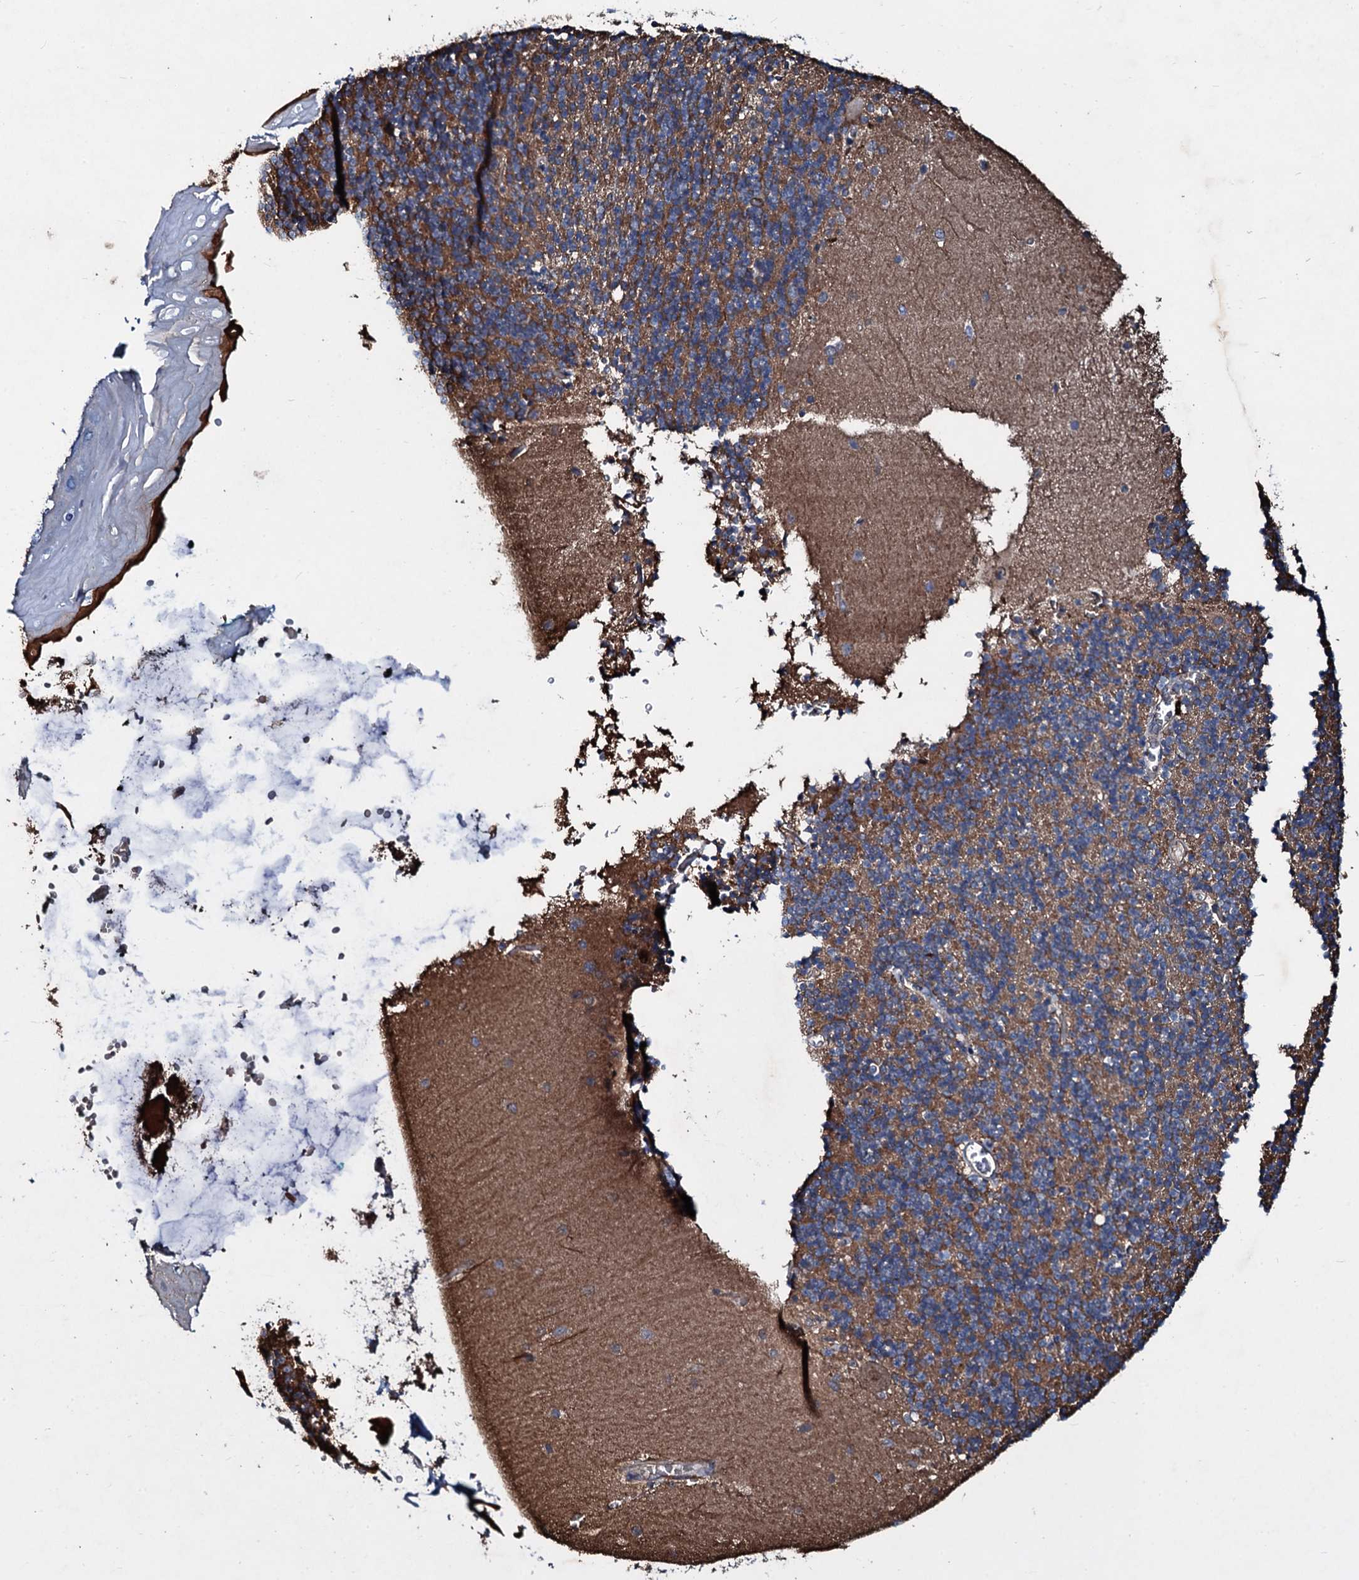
{"staining": {"intensity": "moderate", "quantity": "25%-75%", "location": "cytoplasmic/membranous"}, "tissue": "cerebellum", "cell_type": "Cells in granular layer", "image_type": "normal", "snomed": [{"axis": "morphology", "description": "Normal tissue, NOS"}, {"axis": "topography", "description": "Cerebellum"}], "caption": "Benign cerebellum was stained to show a protein in brown. There is medium levels of moderate cytoplasmic/membranous expression in approximately 25%-75% of cells in granular layer. The staining was performed using DAB, with brown indicating positive protein expression. Nuclei are stained blue with hematoxylin.", "gene": "DMAC2", "patient": {"sex": "male", "age": 54}}